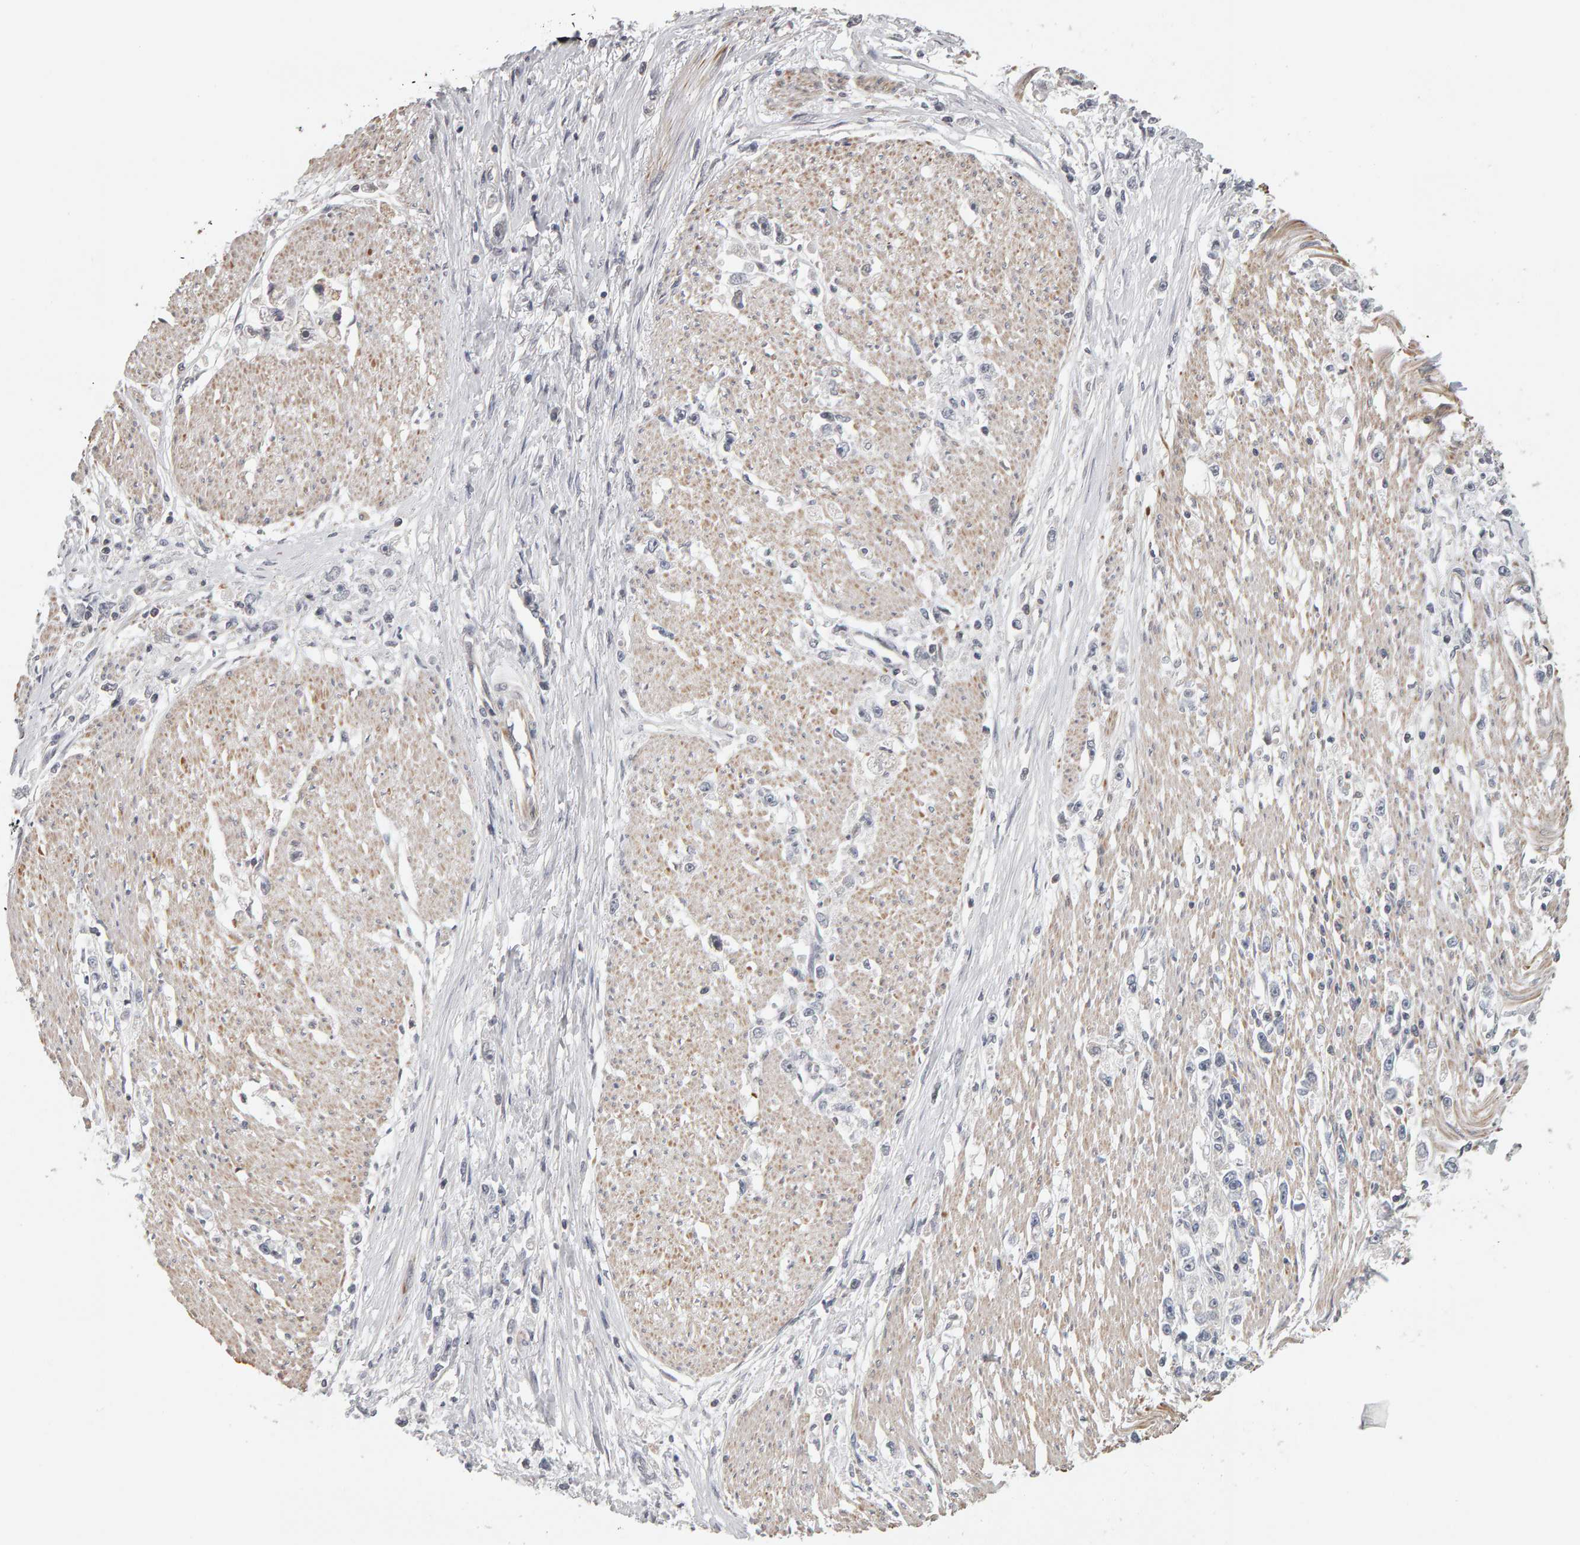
{"staining": {"intensity": "negative", "quantity": "none", "location": "none"}, "tissue": "stomach cancer", "cell_type": "Tumor cells", "image_type": "cancer", "snomed": [{"axis": "morphology", "description": "Adenocarcinoma, NOS"}, {"axis": "topography", "description": "Stomach"}], "caption": "A histopathology image of human adenocarcinoma (stomach) is negative for staining in tumor cells. (DAB (3,3'-diaminobenzidine) IHC with hematoxylin counter stain).", "gene": "TEFM", "patient": {"sex": "female", "age": 59}}